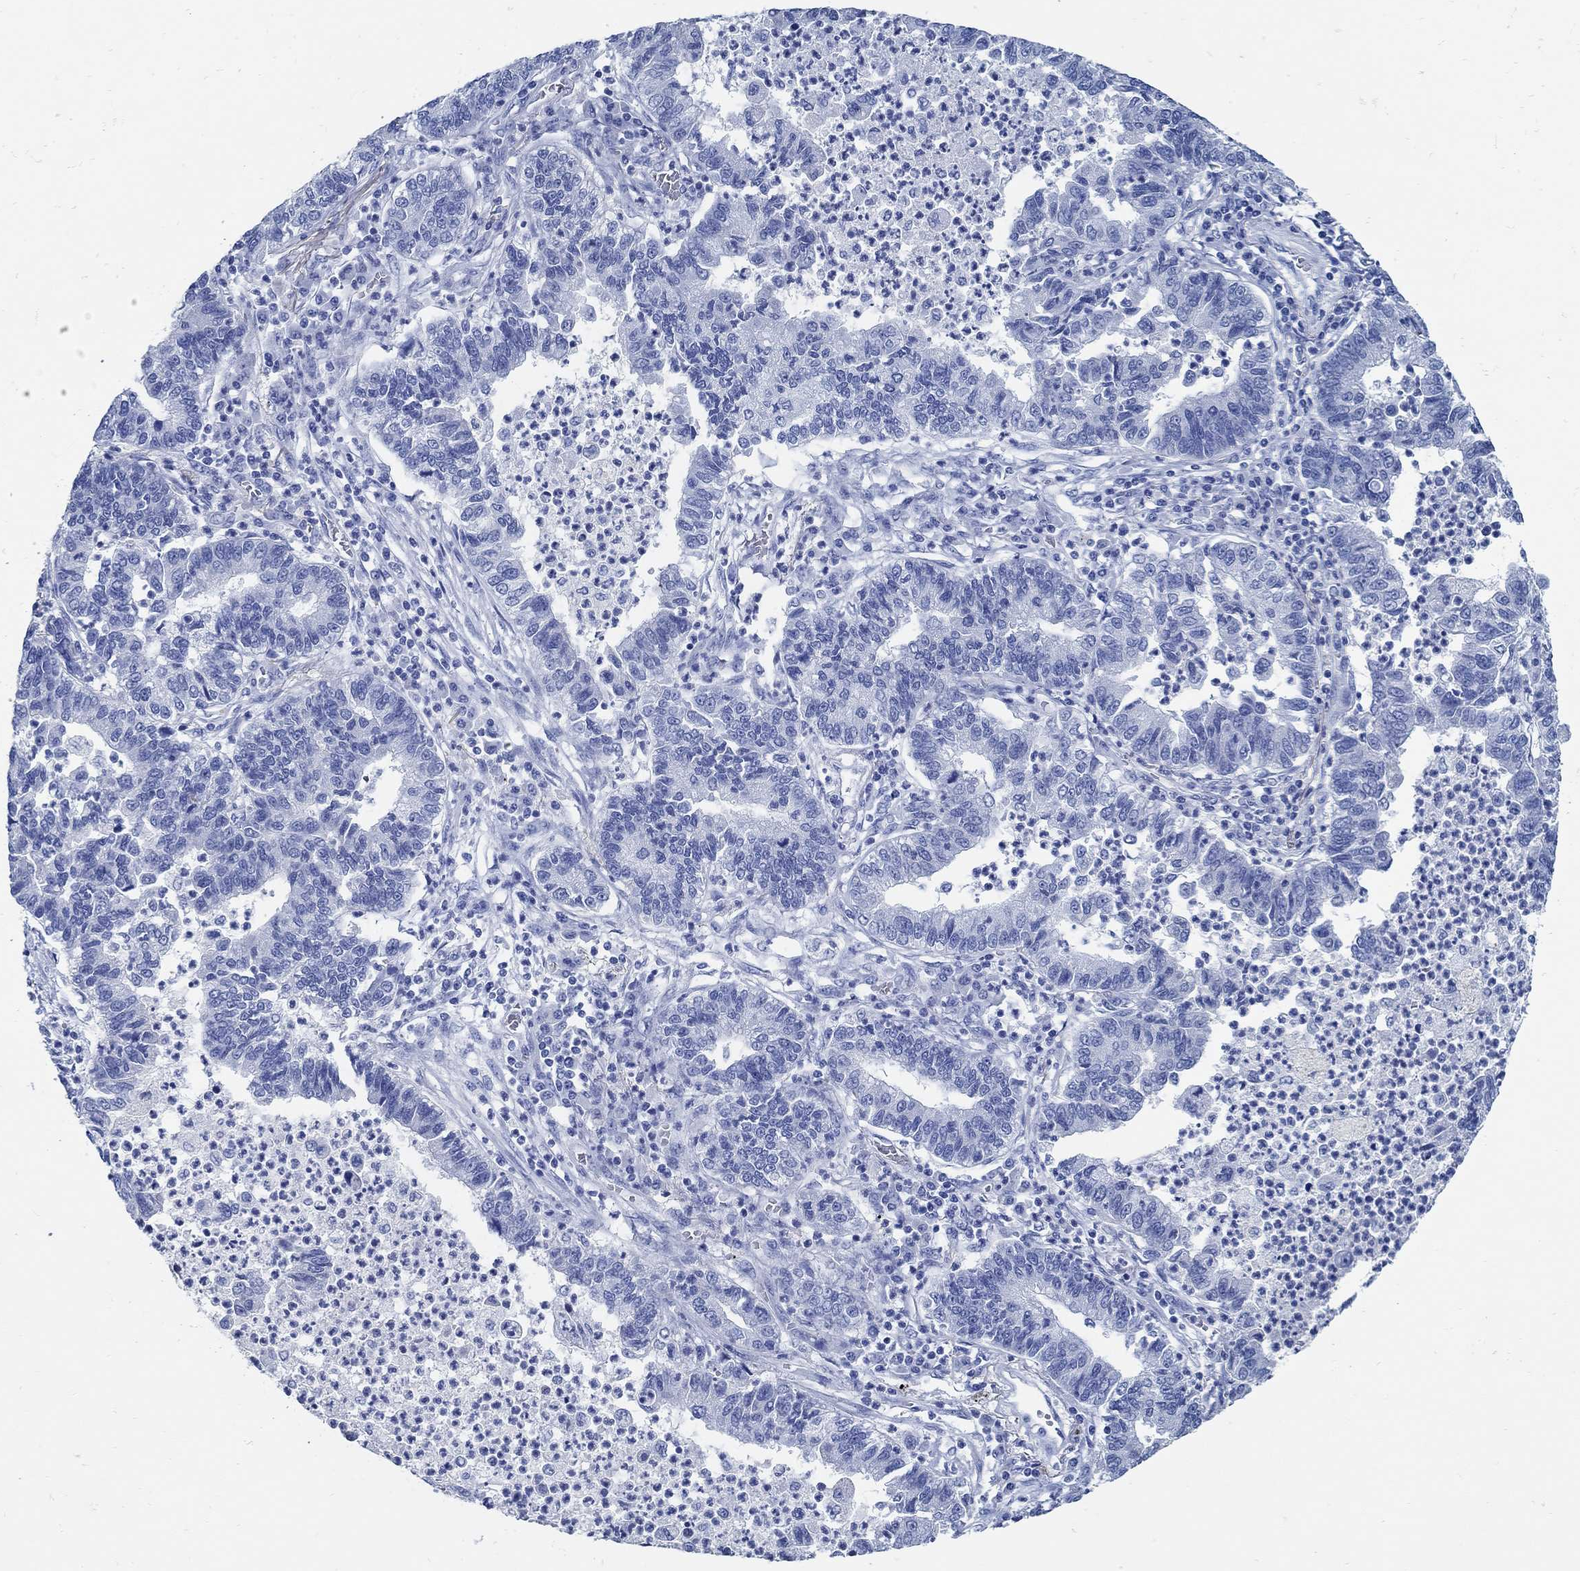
{"staining": {"intensity": "negative", "quantity": "none", "location": "none"}, "tissue": "lung cancer", "cell_type": "Tumor cells", "image_type": "cancer", "snomed": [{"axis": "morphology", "description": "Adenocarcinoma, NOS"}, {"axis": "topography", "description": "Lung"}], "caption": "Image shows no significant protein expression in tumor cells of lung adenocarcinoma.", "gene": "SLC45A1", "patient": {"sex": "female", "age": 57}}